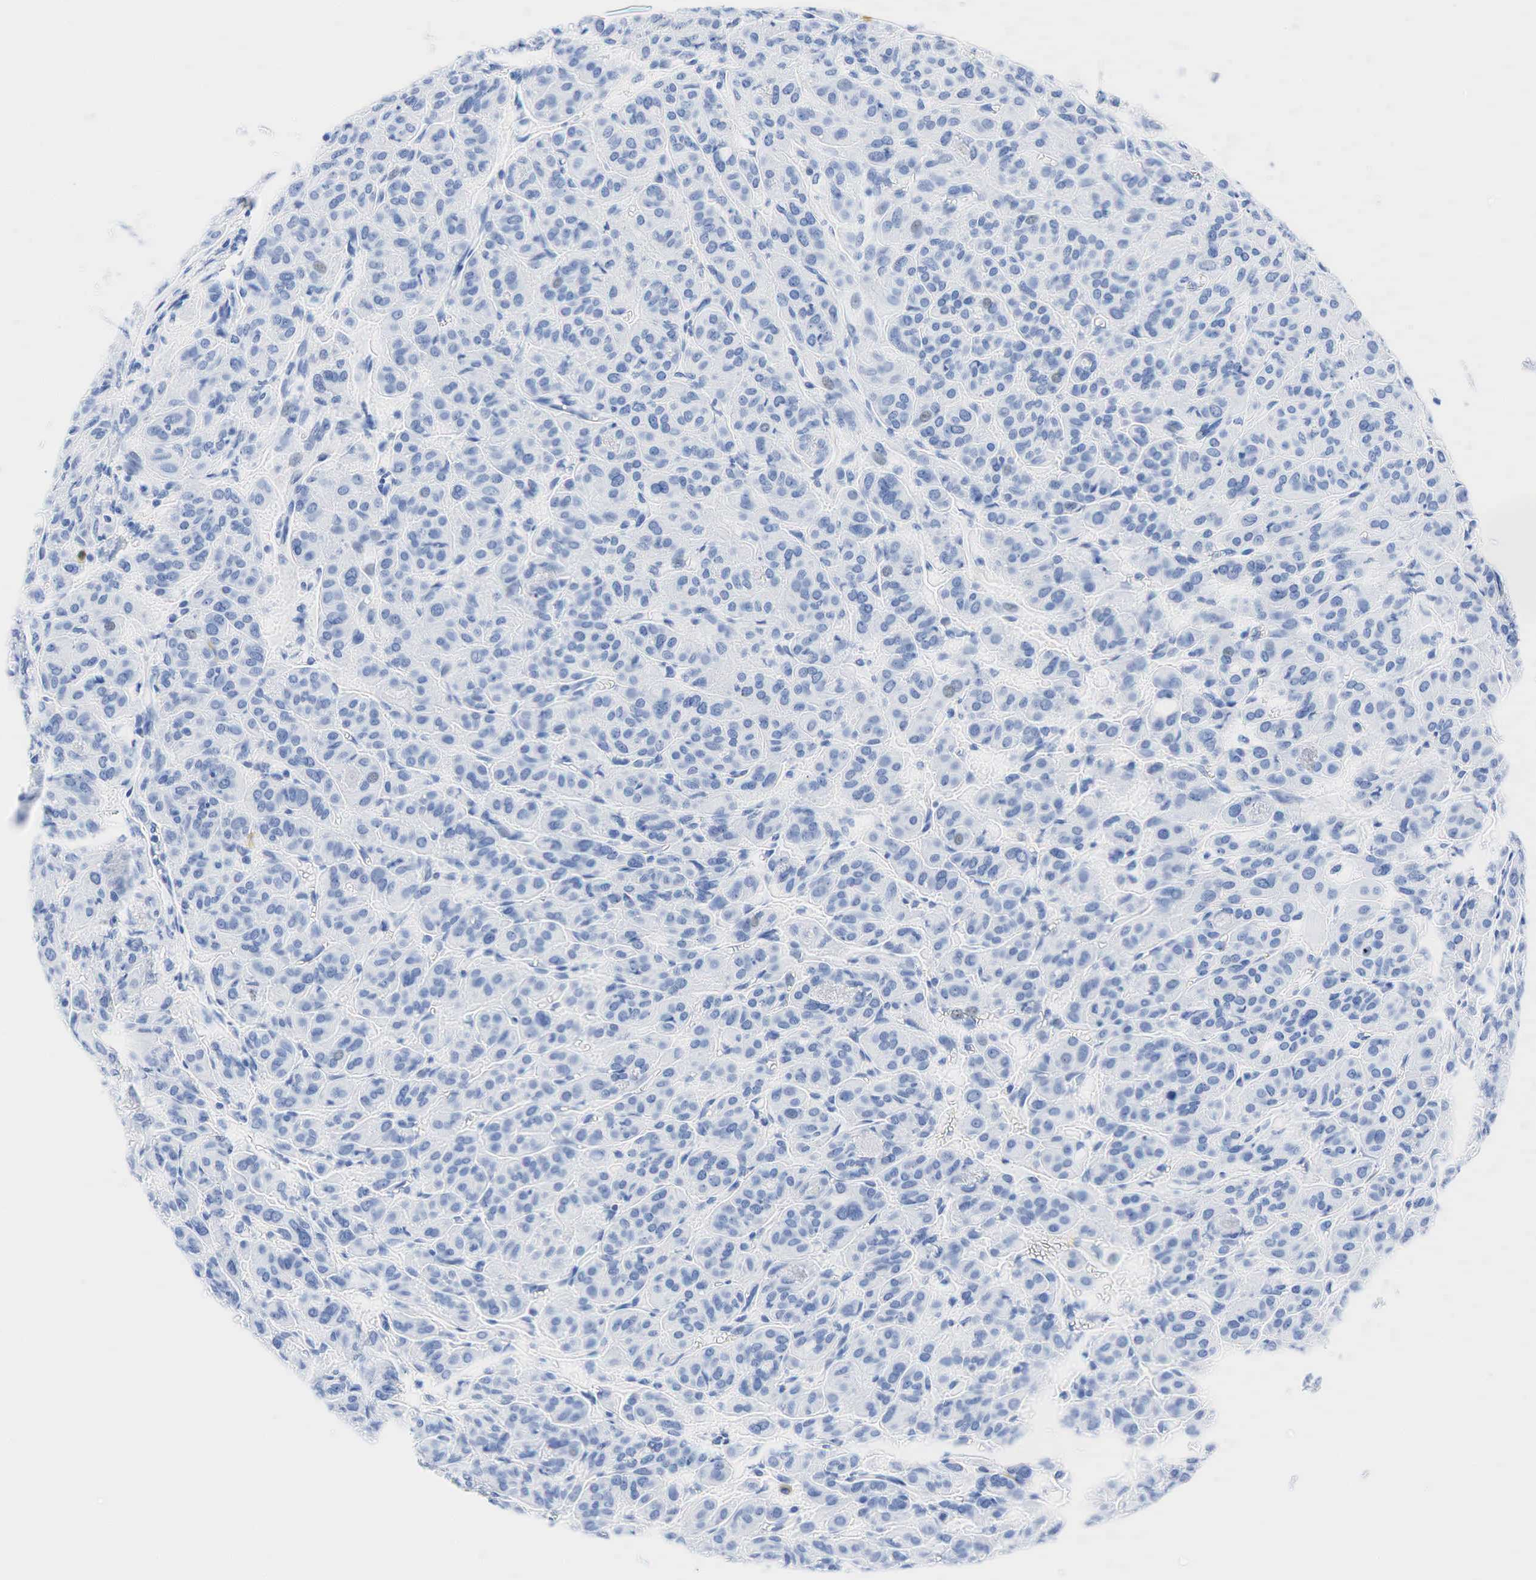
{"staining": {"intensity": "negative", "quantity": "none", "location": "none"}, "tissue": "thyroid cancer", "cell_type": "Tumor cells", "image_type": "cancer", "snomed": [{"axis": "morphology", "description": "Follicular adenoma carcinoma, NOS"}, {"axis": "topography", "description": "Thyroid gland"}], "caption": "There is no significant expression in tumor cells of thyroid cancer.", "gene": "INHA", "patient": {"sex": "female", "age": 71}}